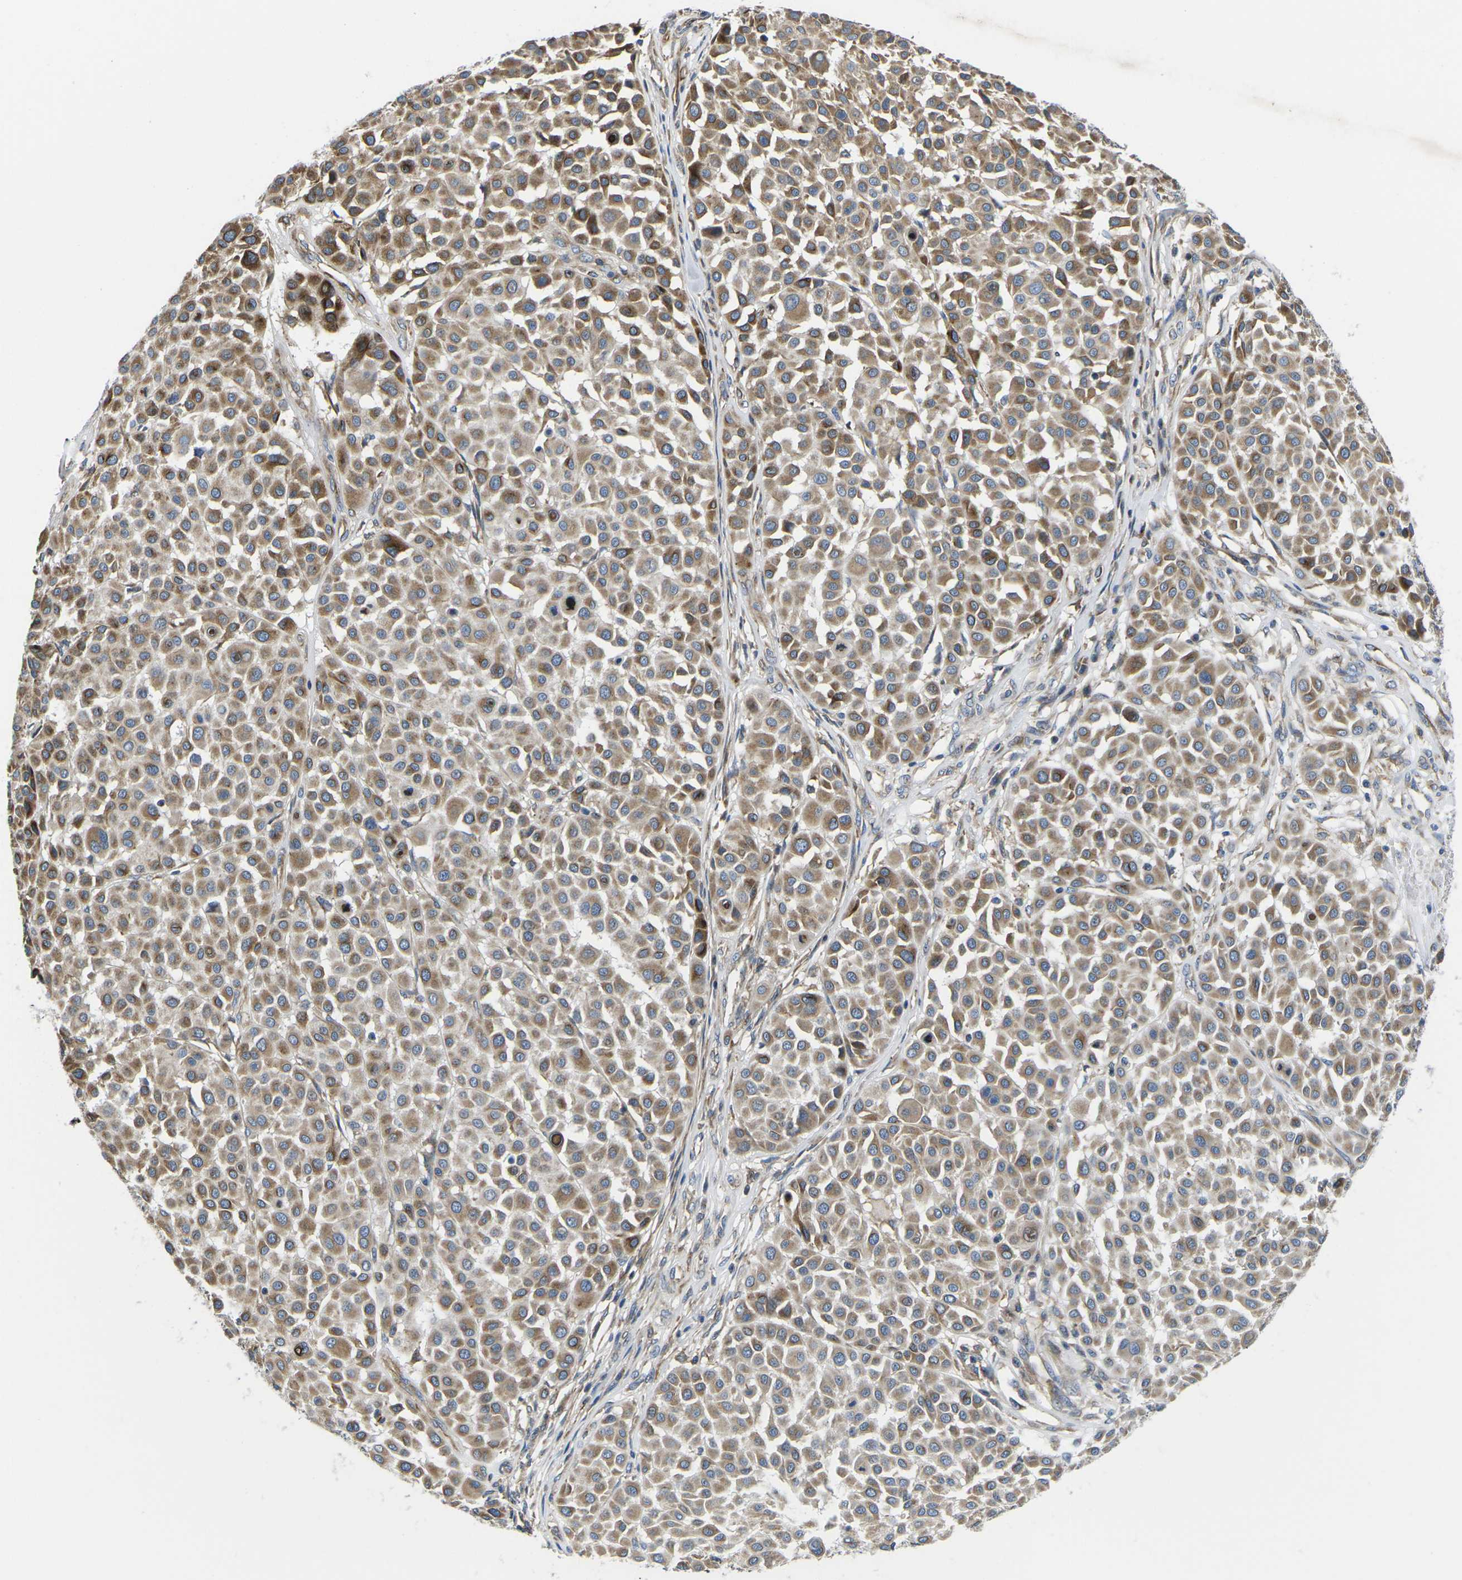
{"staining": {"intensity": "moderate", "quantity": ">75%", "location": "cytoplasmic/membranous"}, "tissue": "melanoma", "cell_type": "Tumor cells", "image_type": "cancer", "snomed": [{"axis": "morphology", "description": "Malignant melanoma, Metastatic site"}, {"axis": "topography", "description": "Soft tissue"}], "caption": "IHC histopathology image of neoplastic tissue: melanoma stained using immunohistochemistry (IHC) shows medium levels of moderate protein expression localized specifically in the cytoplasmic/membranous of tumor cells, appearing as a cytoplasmic/membranous brown color.", "gene": "TMEFF2", "patient": {"sex": "male", "age": 41}}